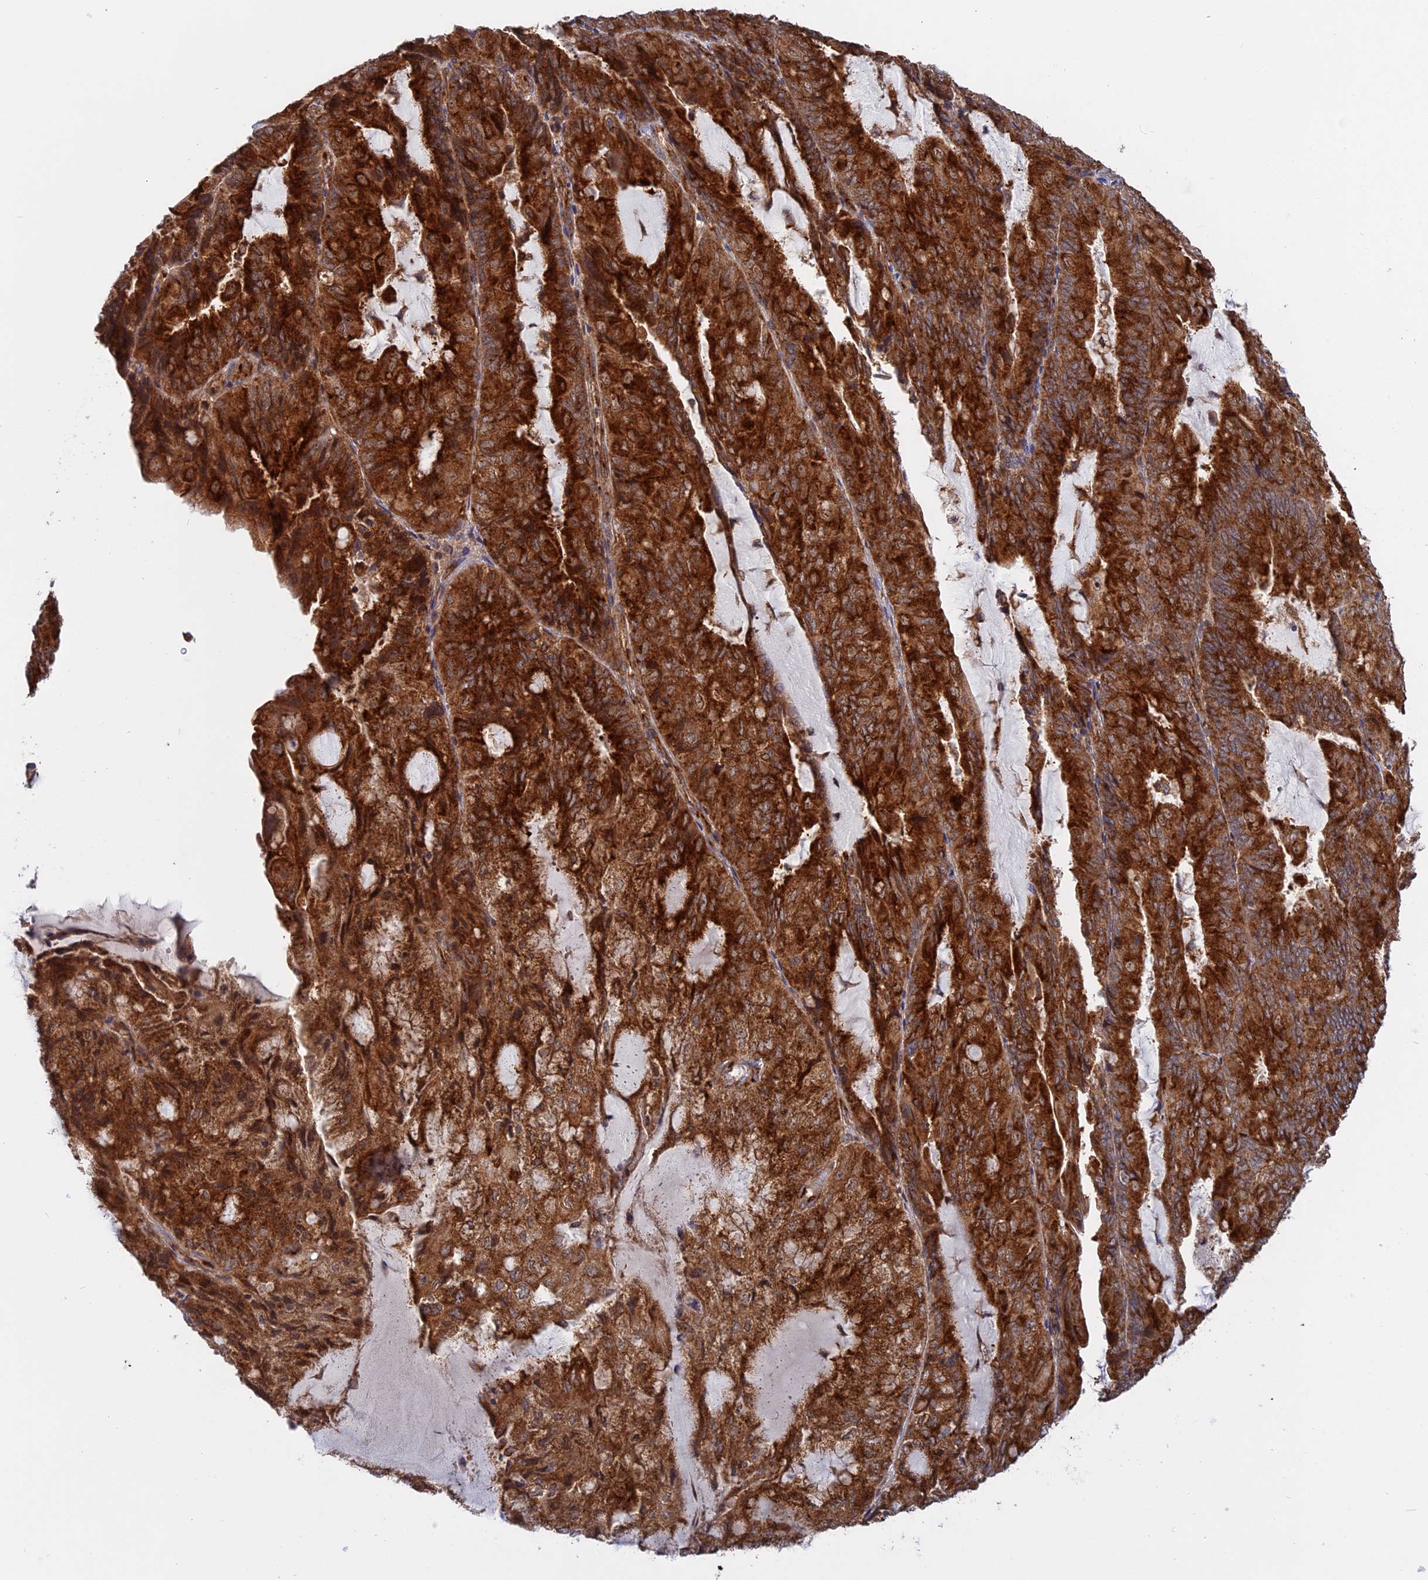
{"staining": {"intensity": "strong", "quantity": ">75%", "location": "cytoplasmic/membranous"}, "tissue": "endometrial cancer", "cell_type": "Tumor cells", "image_type": "cancer", "snomed": [{"axis": "morphology", "description": "Adenocarcinoma, NOS"}, {"axis": "topography", "description": "Endometrium"}], "caption": "The micrograph exhibits immunohistochemical staining of adenocarcinoma (endometrial). There is strong cytoplasmic/membranous positivity is identified in approximately >75% of tumor cells.", "gene": "CLINT1", "patient": {"sex": "female", "age": 81}}